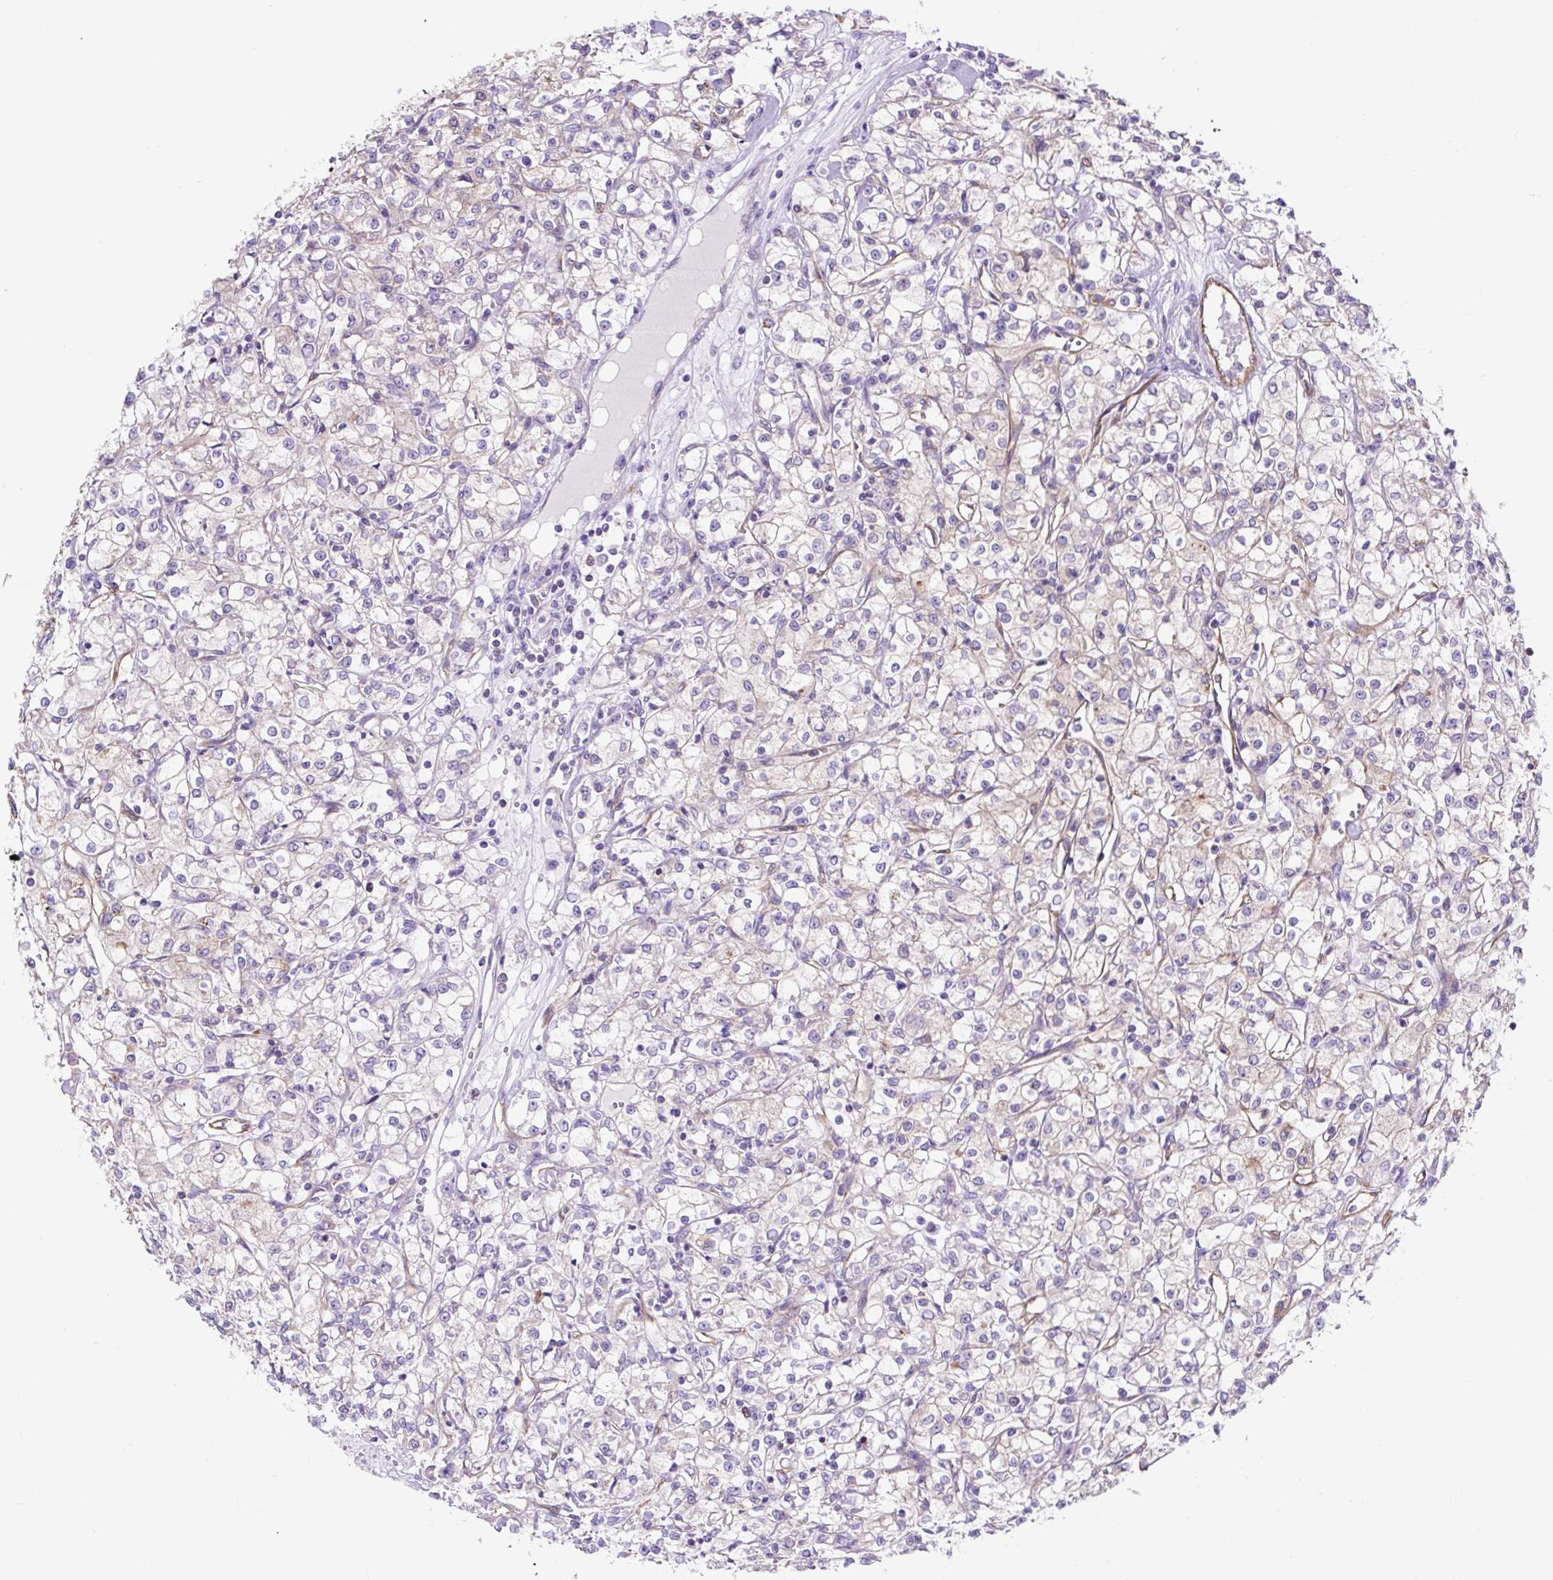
{"staining": {"intensity": "negative", "quantity": "none", "location": "none"}, "tissue": "renal cancer", "cell_type": "Tumor cells", "image_type": "cancer", "snomed": [{"axis": "morphology", "description": "Adenocarcinoma, NOS"}, {"axis": "topography", "description": "Kidney"}], "caption": "Tumor cells show no significant expression in renal adenocarcinoma.", "gene": "HIP1R", "patient": {"sex": "female", "age": 59}}